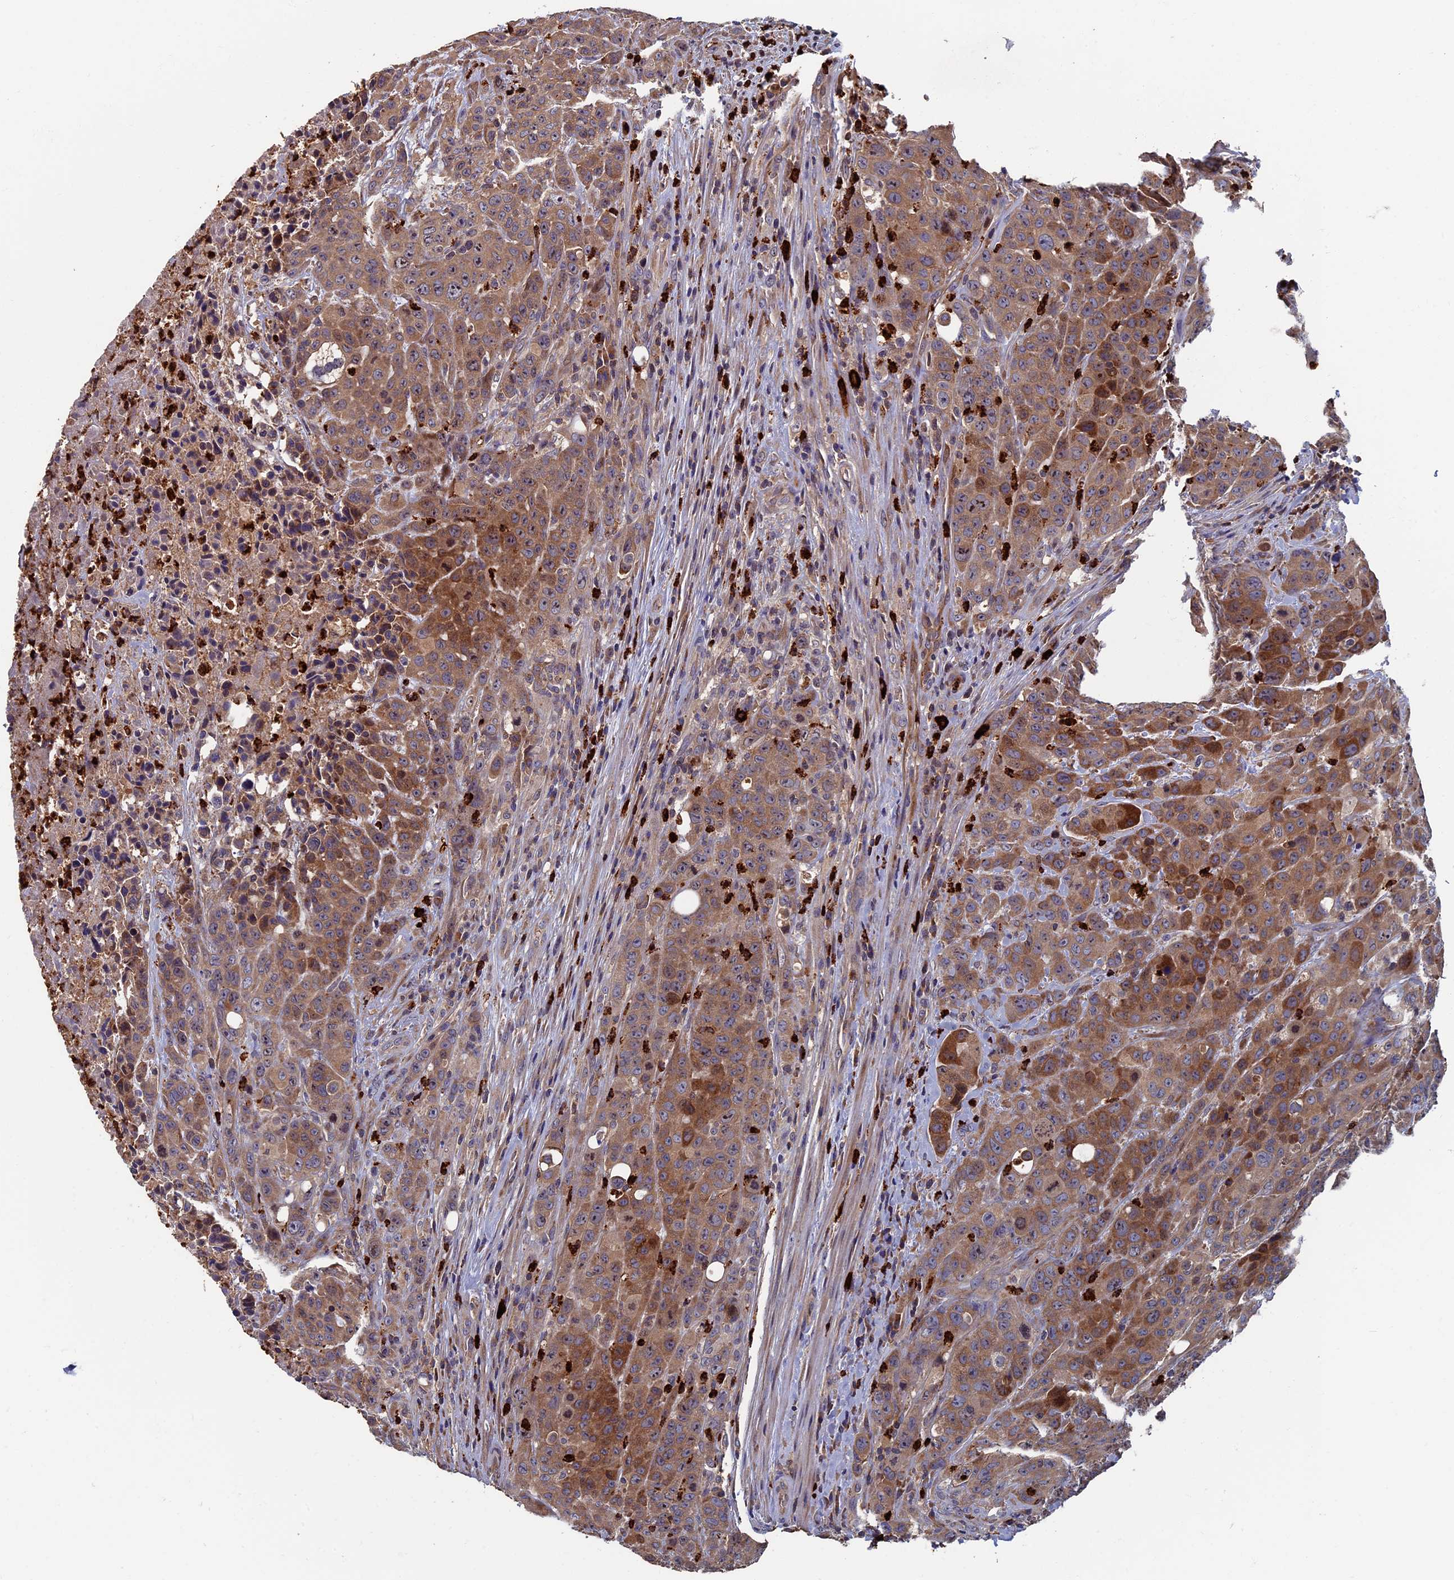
{"staining": {"intensity": "moderate", "quantity": ">75%", "location": "cytoplasmic/membranous"}, "tissue": "colorectal cancer", "cell_type": "Tumor cells", "image_type": "cancer", "snomed": [{"axis": "morphology", "description": "Adenocarcinoma, NOS"}, {"axis": "topography", "description": "Colon"}], "caption": "Immunohistochemical staining of human colorectal cancer shows moderate cytoplasmic/membranous protein positivity in approximately >75% of tumor cells.", "gene": "TNK2", "patient": {"sex": "male", "age": 62}}